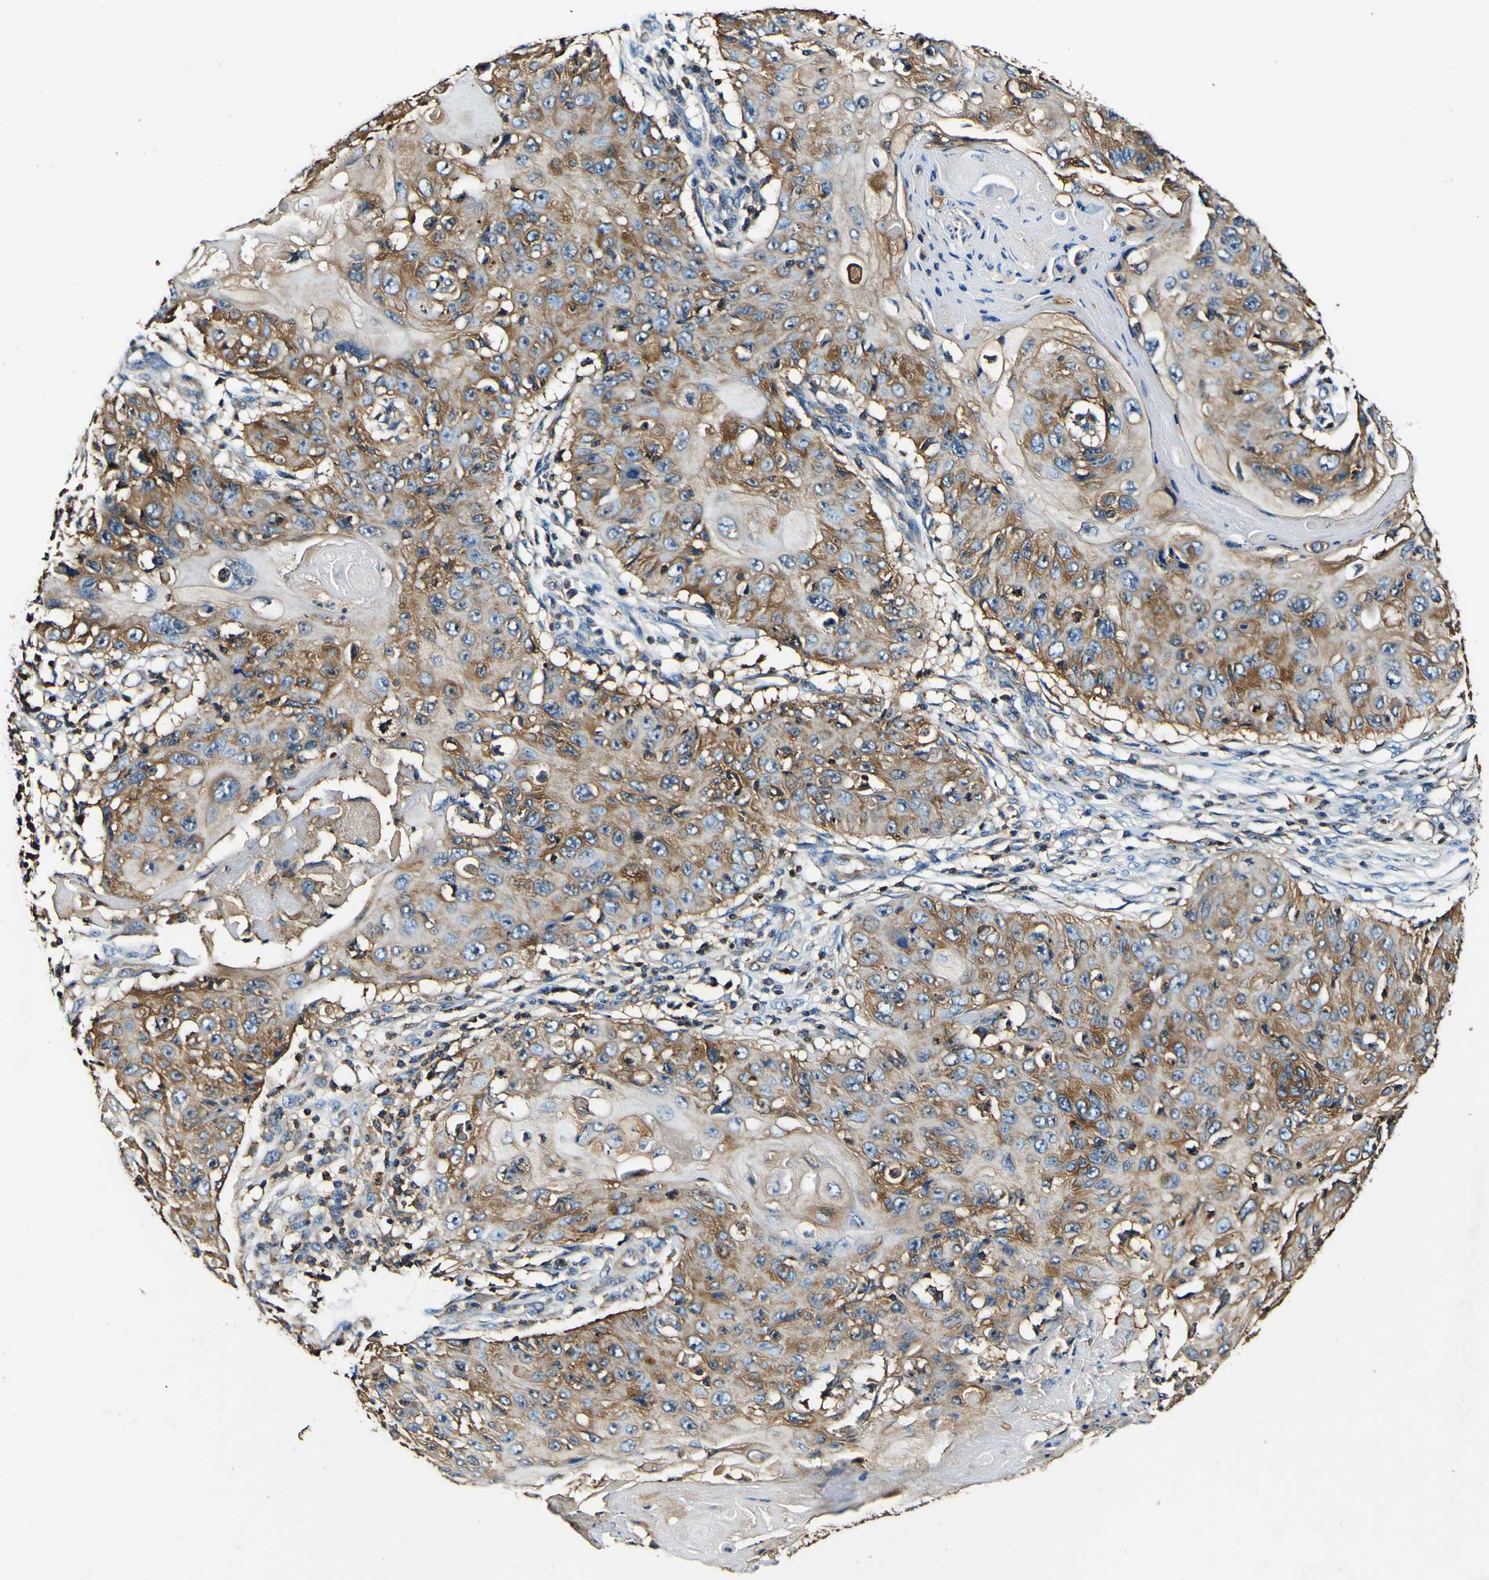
{"staining": {"intensity": "moderate", "quantity": ">75%", "location": "cytoplasmic/membranous"}, "tissue": "skin cancer", "cell_type": "Tumor cells", "image_type": "cancer", "snomed": [{"axis": "morphology", "description": "Squamous cell carcinoma, NOS"}, {"axis": "topography", "description": "Skin"}], "caption": "Protein expression analysis of squamous cell carcinoma (skin) exhibits moderate cytoplasmic/membranous expression in about >75% of tumor cells.", "gene": "RHOT2", "patient": {"sex": "male", "age": 86}}